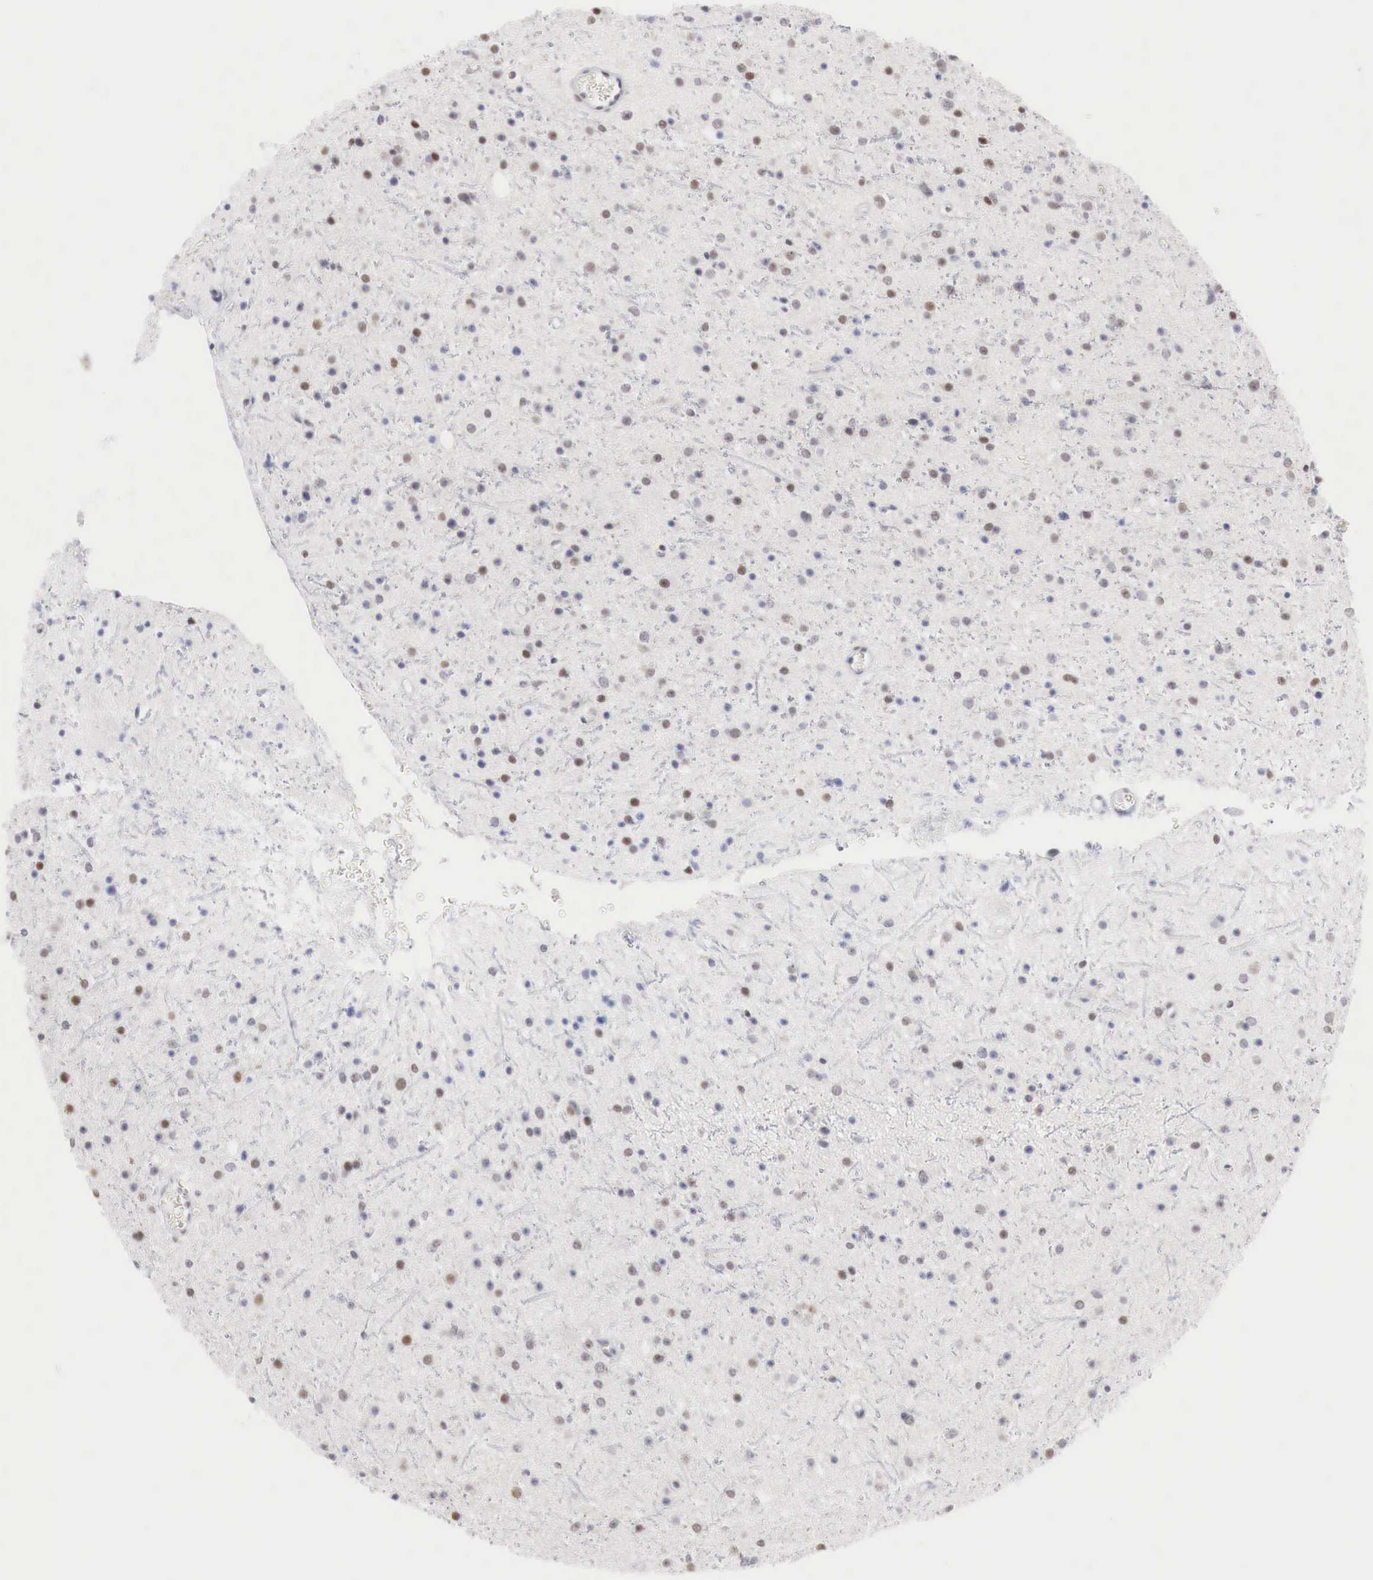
{"staining": {"intensity": "moderate", "quantity": "25%-75%", "location": "nuclear"}, "tissue": "glioma", "cell_type": "Tumor cells", "image_type": "cancer", "snomed": [{"axis": "morphology", "description": "Glioma, malignant, Low grade"}, {"axis": "topography", "description": "Brain"}], "caption": "A histopathology image of human glioma stained for a protein demonstrates moderate nuclear brown staining in tumor cells. (DAB IHC, brown staining for protein, blue staining for nuclei).", "gene": "FOXP2", "patient": {"sex": "female", "age": 46}}